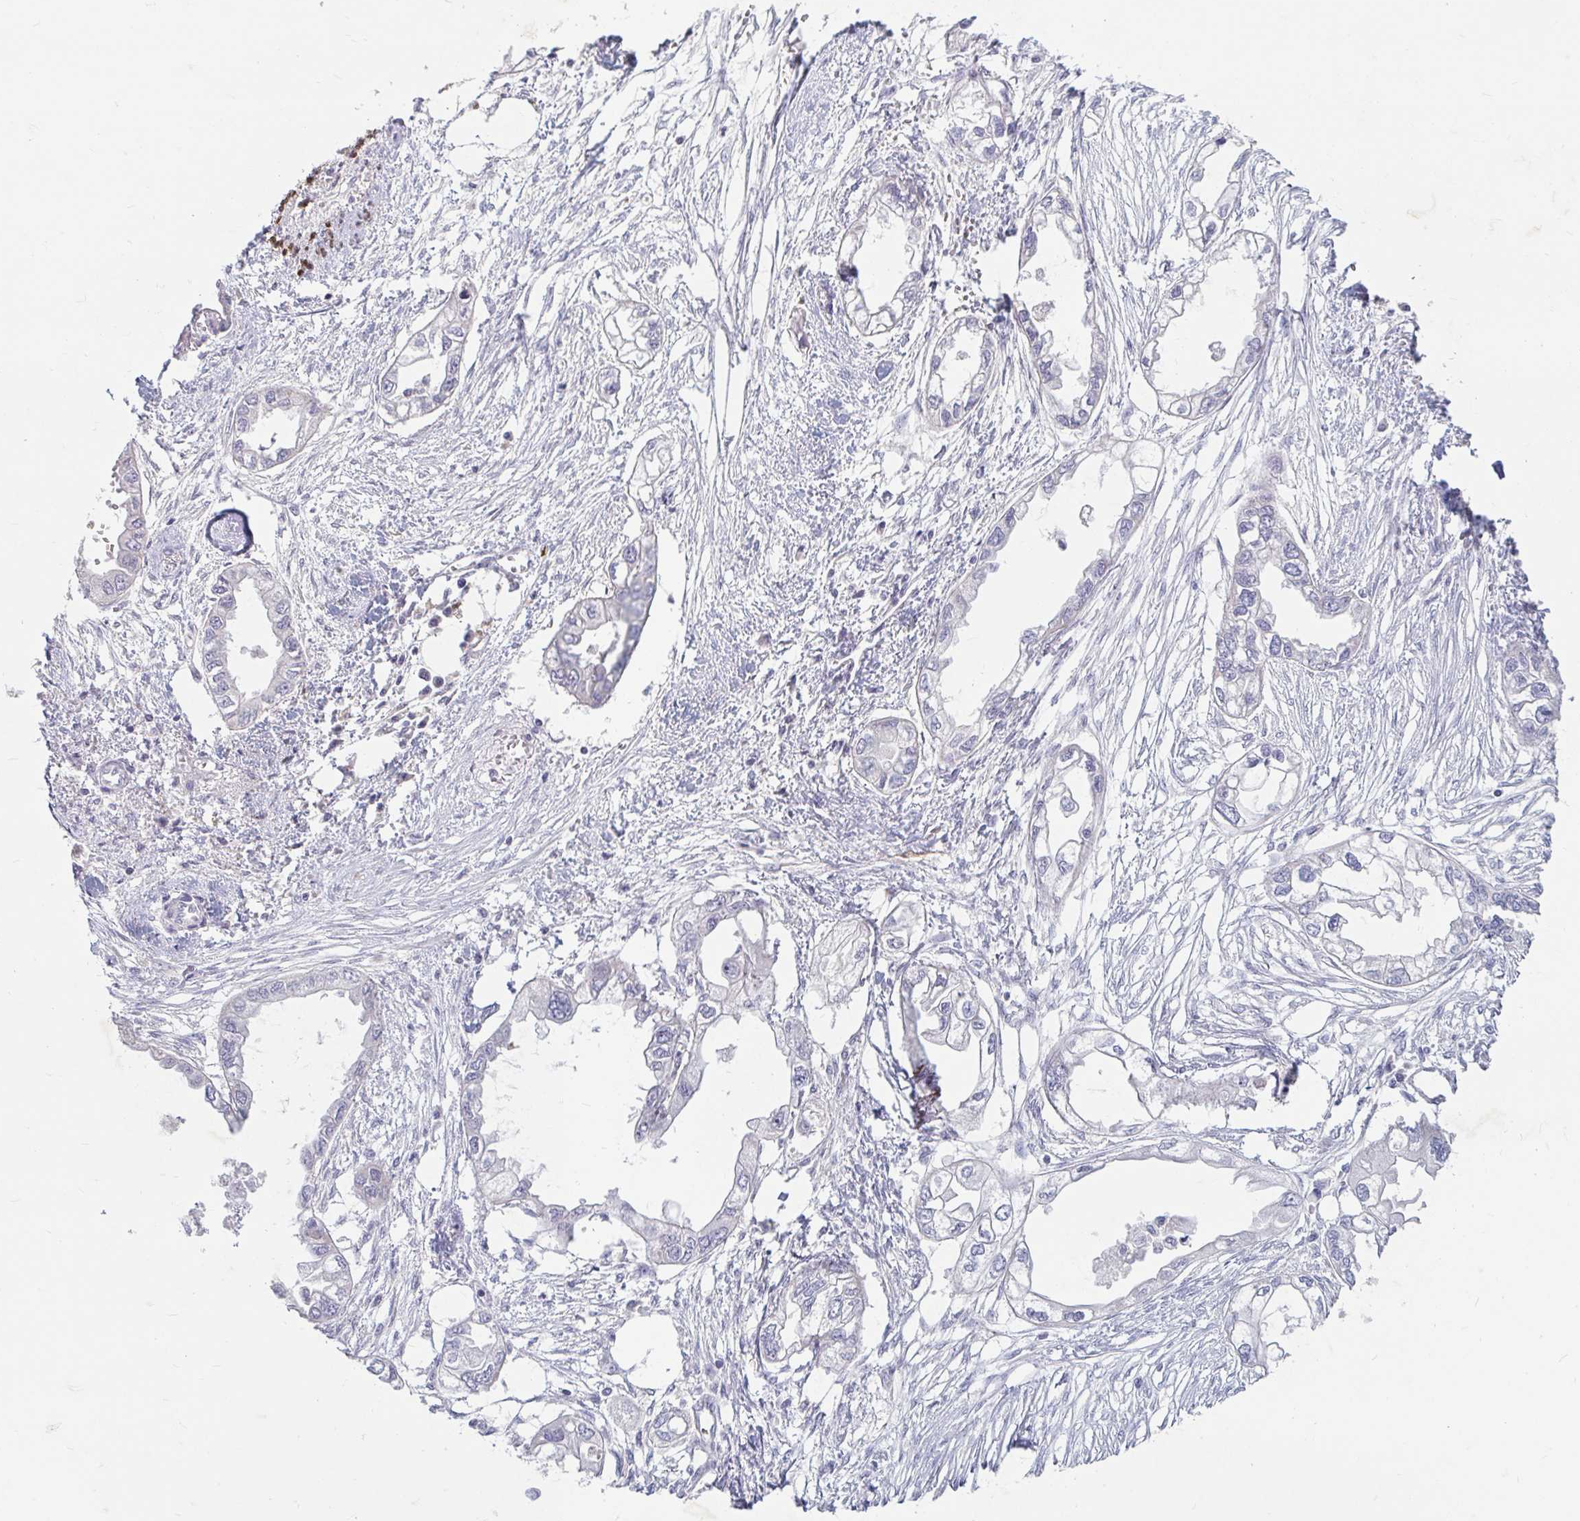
{"staining": {"intensity": "negative", "quantity": "none", "location": "none"}, "tissue": "endometrial cancer", "cell_type": "Tumor cells", "image_type": "cancer", "snomed": [{"axis": "morphology", "description": "Adenocarcinoma, NOS"}, {"axis": "morphology", "description": "Adenocarcinoma, metastatic, NOS"}, {"axis": "topography", "description": "Adipose tissue"}, {"axis": "topography", "description": "Endometrium"}], "caption": "A micrograph of metastatic adenocarcinoma (endometrial) stained for a protein demonstrates no brown staining in tumor cells.", "gene": "ADH1A", "patient": {"sex": "female", "age": 67}}